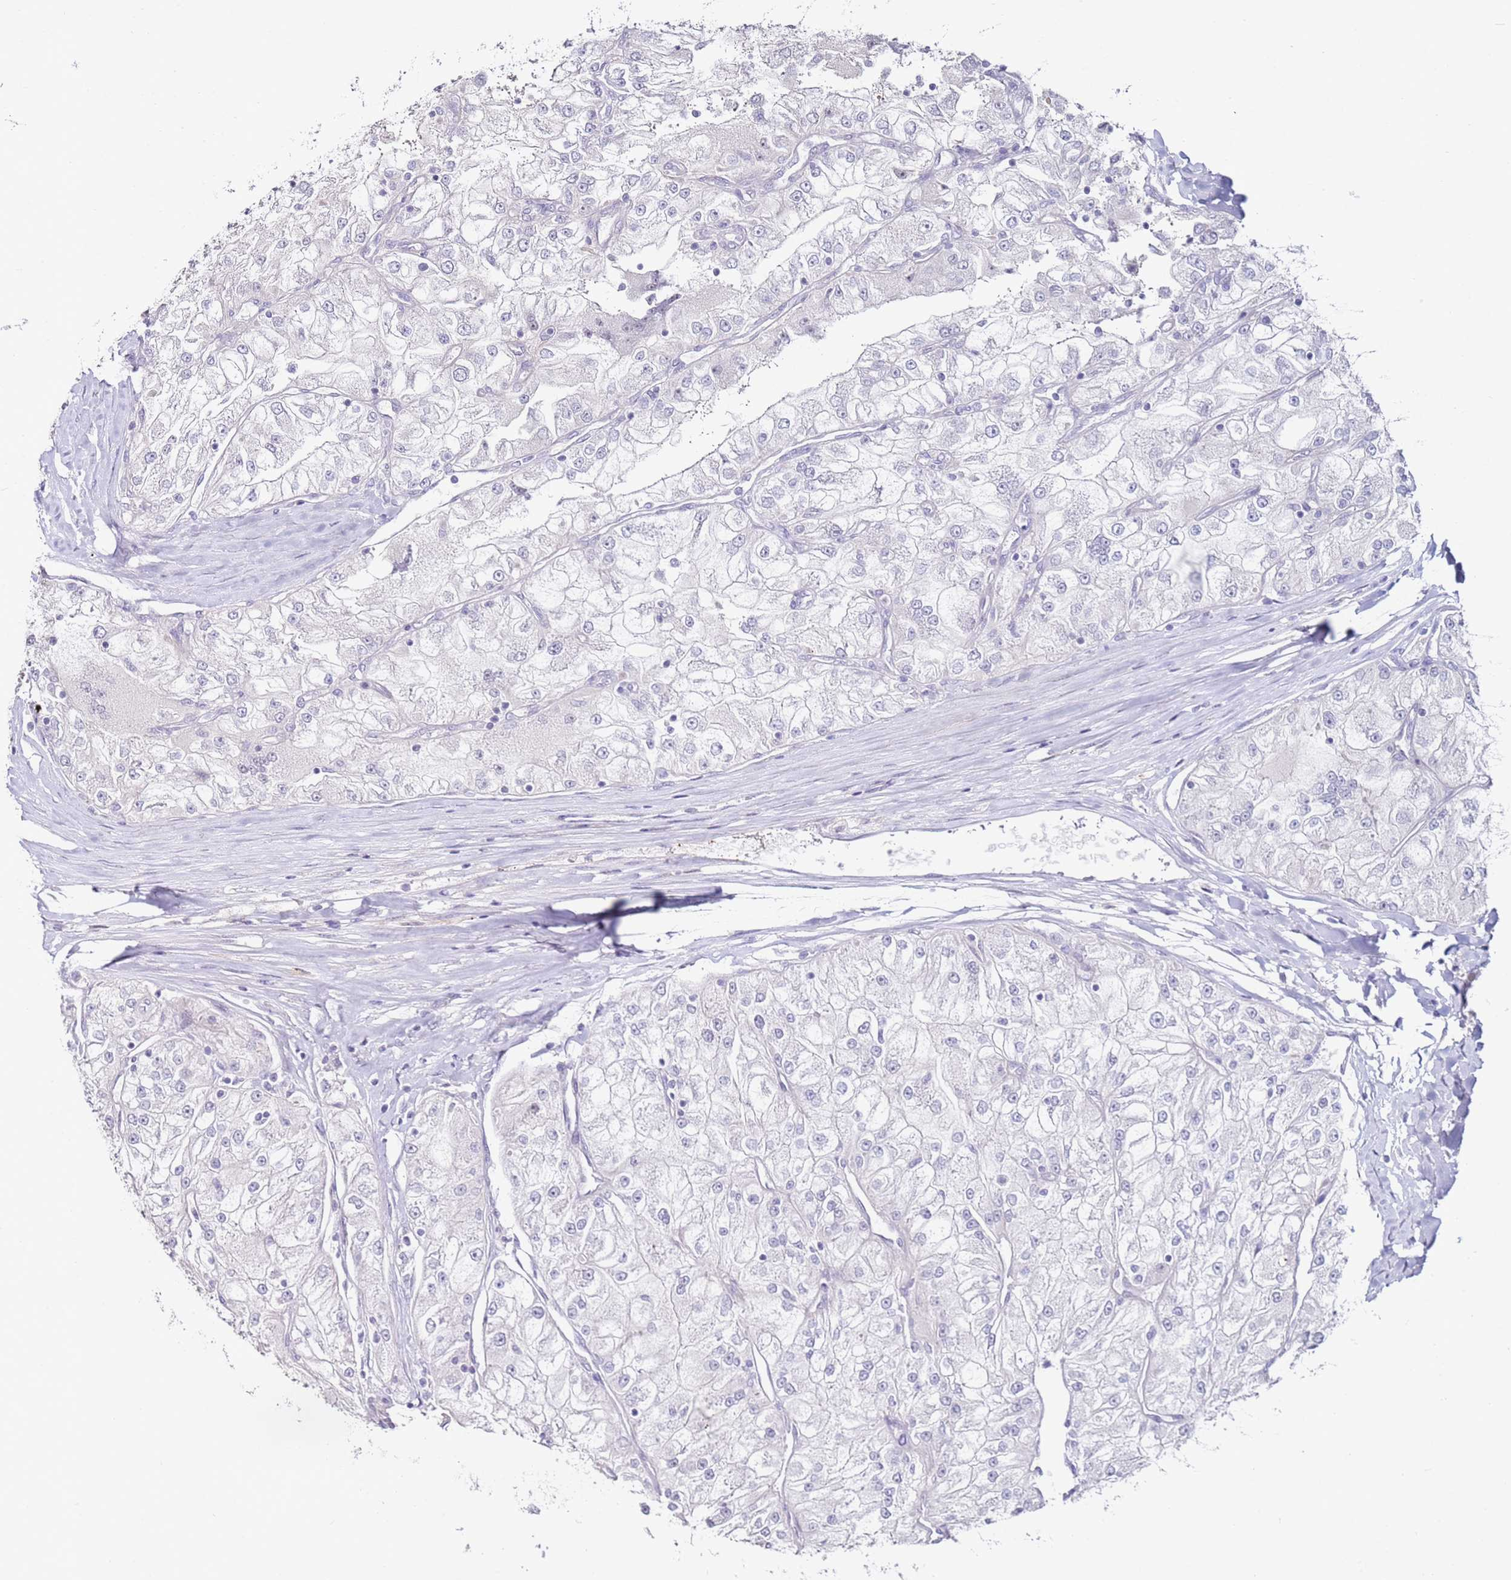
{"staining": {"intensity": "negative", "quantity": "none", "location": "none"}, "tissue": "renal cancer", "cell_type": "Tumor cells", "image_type": "cancer", "snomed": [{"axis": "morphology", "description": "Adenocarcinoma, NOS"}, {"axis": "topography", "description": "Kidney"}], "caption": "Immunohistochemistry (IHC) of human renal adenocarcinoma displays no expression in tumor cells. (DAB (3,3'-diaminobenzidine) immunohistochemistry visualized using brightfield microscopy, high magnification).", "gene": "RARS2", "patient": {"sex": "female", "age": 72}}